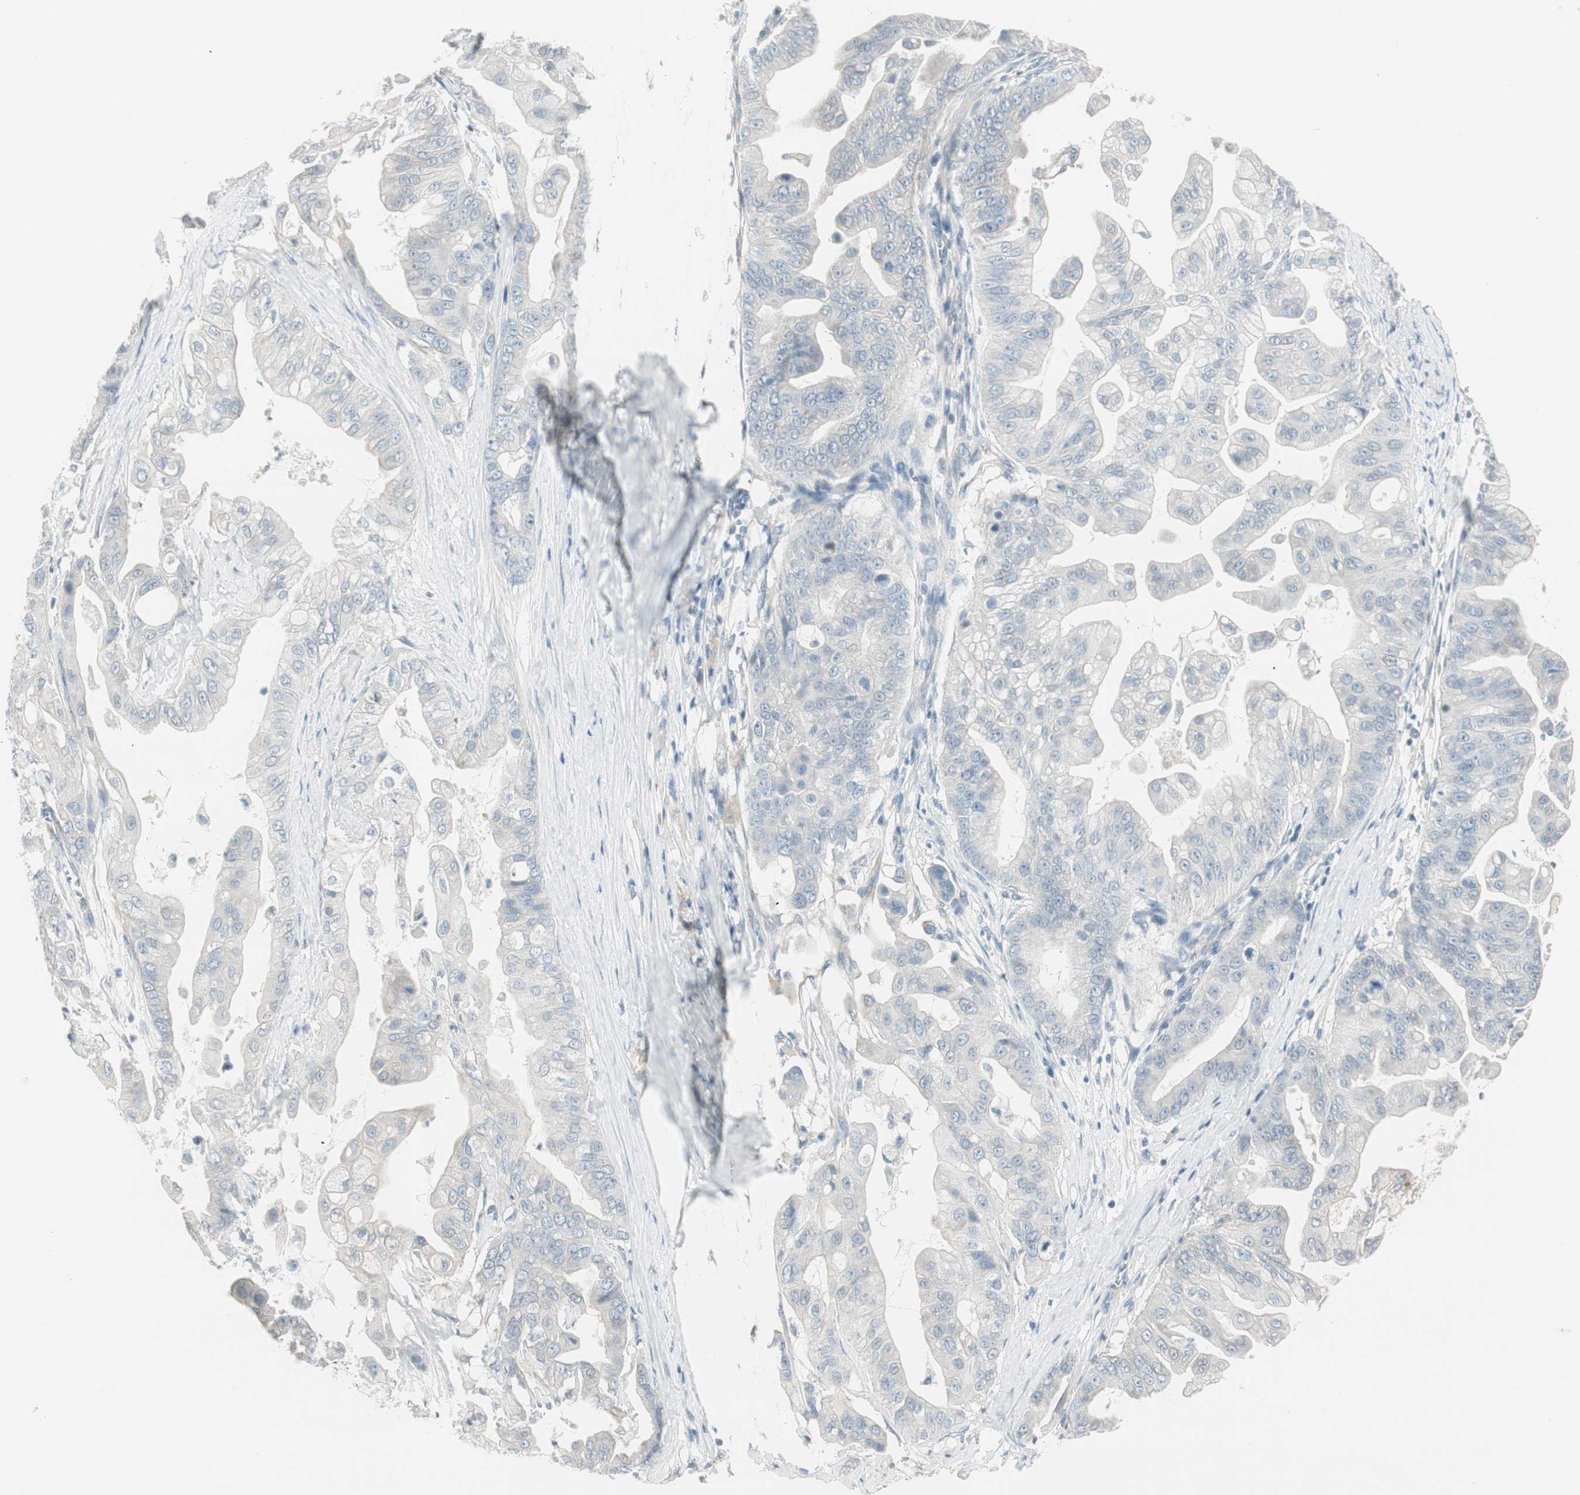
{"staining": {"intensity": "negative", "quantity": "none", "location": "none"}, "tissue": "pancreatic cancer", "cell_type": "Tumor cells", "image_type": "cancer", "snomed": [{"axis": "morphology", "description": "Adenocarcinoma, NOS"}, {"axis": "topography", "description": "Pancreas"}], "caption": "A histopathology image of pancreatic cancer stained for a protein shows no brown staining in tumor cells.", "gene": "EVA1A", "patient": {"sex": "female", "age": 75}}